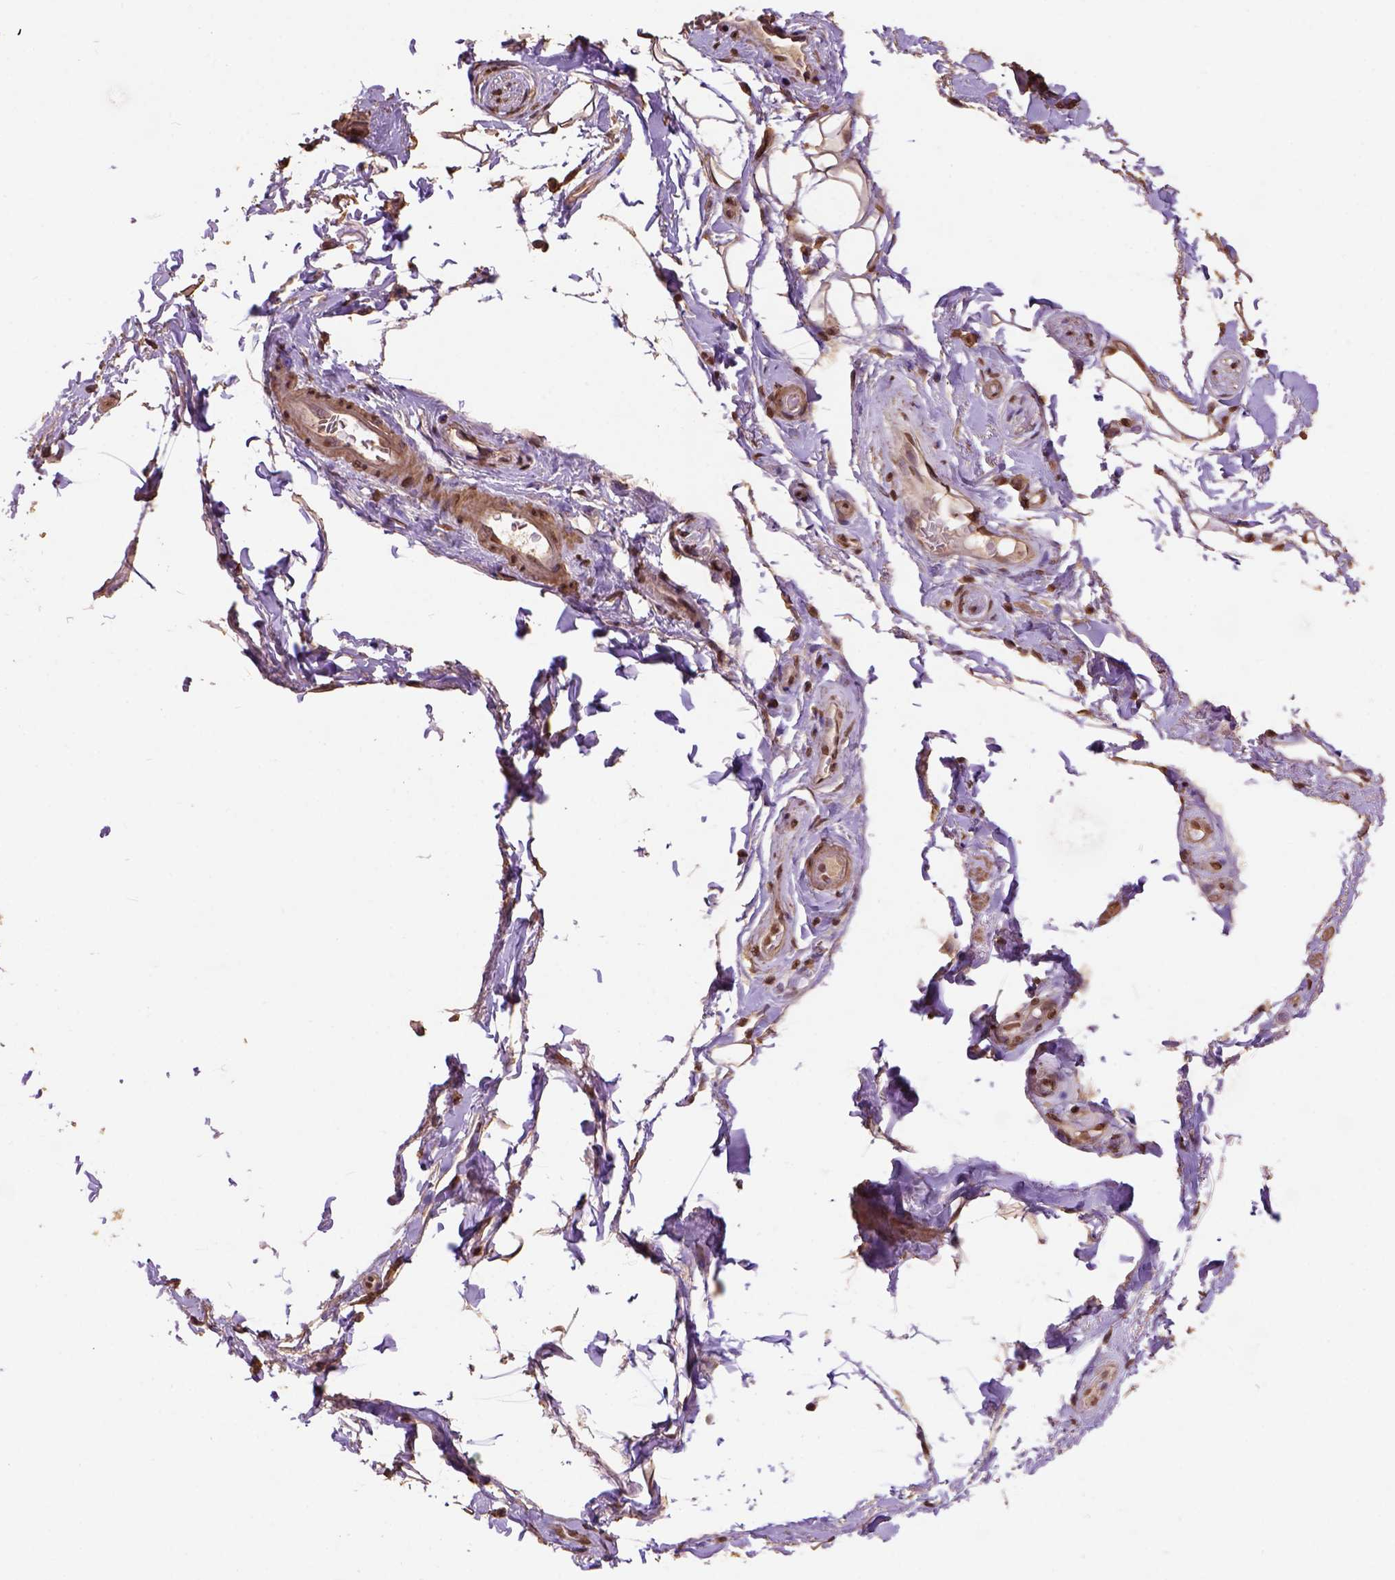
{"staining": {"intensity": "strong", "quantity": ">75%", "location": "cytoplasmic/membranous,nuclear"}, "tissue": "adipose tissue", "cell_type": "Adipocytes", "image_type": "normal", "snomed": [{"axis": "morphology", "description": "Normal tissue, NOS"}, {"axis": "topography", "description": "Anal"}, {"axis": "topography", "description": "Peripheral nerve tissue"}], "caption": "DAB immunohistochemical staining of benign human adipose tissue displays strong cytoplasmic/membranous,nuclear protein positivity in approximately >75% of adipocytes.", "gene": "CSTF2T", "patient": {"sex": "male", "age": 51}}